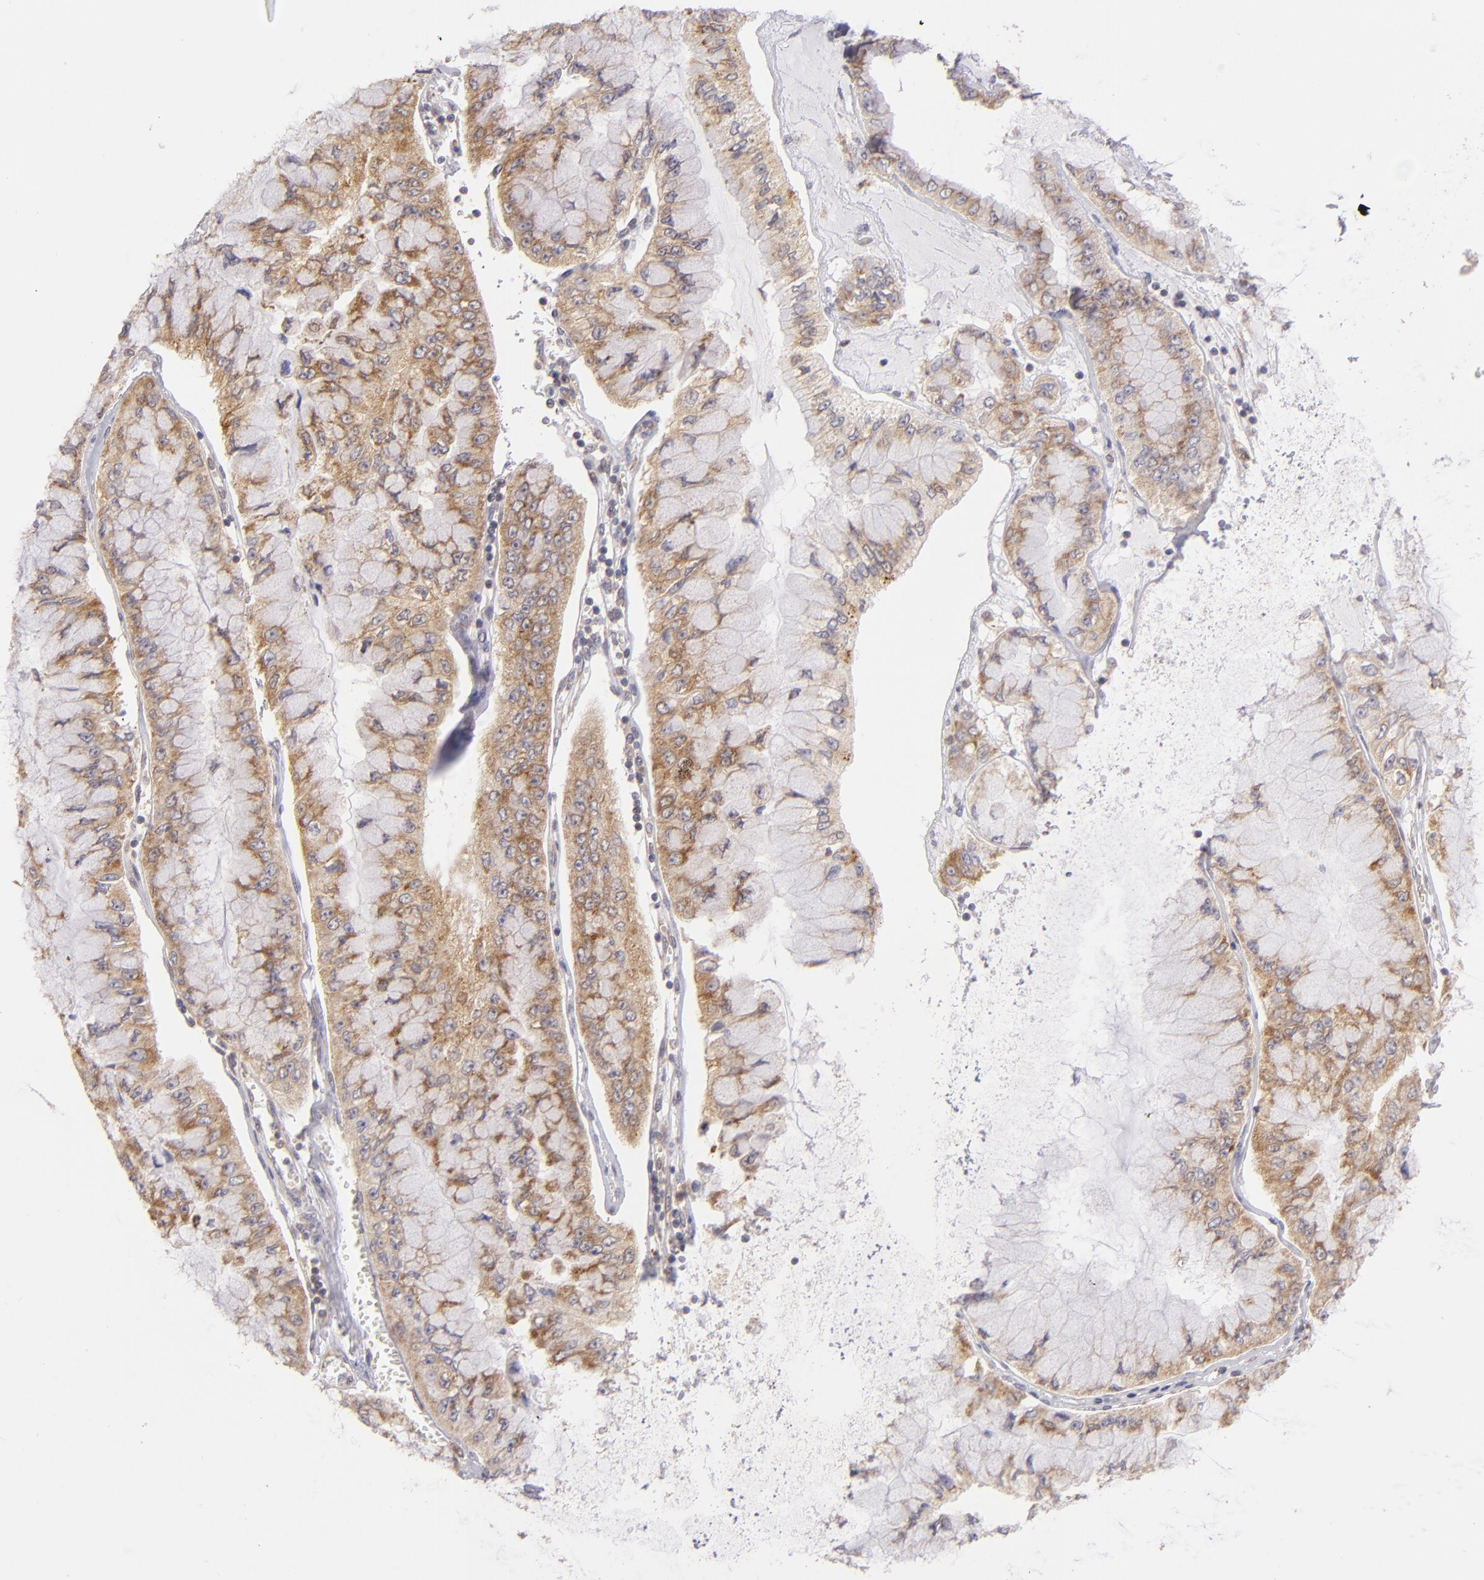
{"staining": {"intensity": "moderate", "quantity": ">75%", "location": "cytoplasmic/membranous"}, "tissue": "liver cancer", "cell_type": "Tumor cells", "image_type": "cancer", "snomed": [{"axis": "morphology", "description": "Cholangiocarcinoma"}, {"axis": "topography", "description": "Liver"}], "caption": "IHC (DAB) staining of human cholangiocarcinoma (liver) reveals moderate cytoplasmic/membranous protein staining in about >75% of tumor cells.", "gene": "PTPN13", "patient": {"sex": "female", "age": 79}}